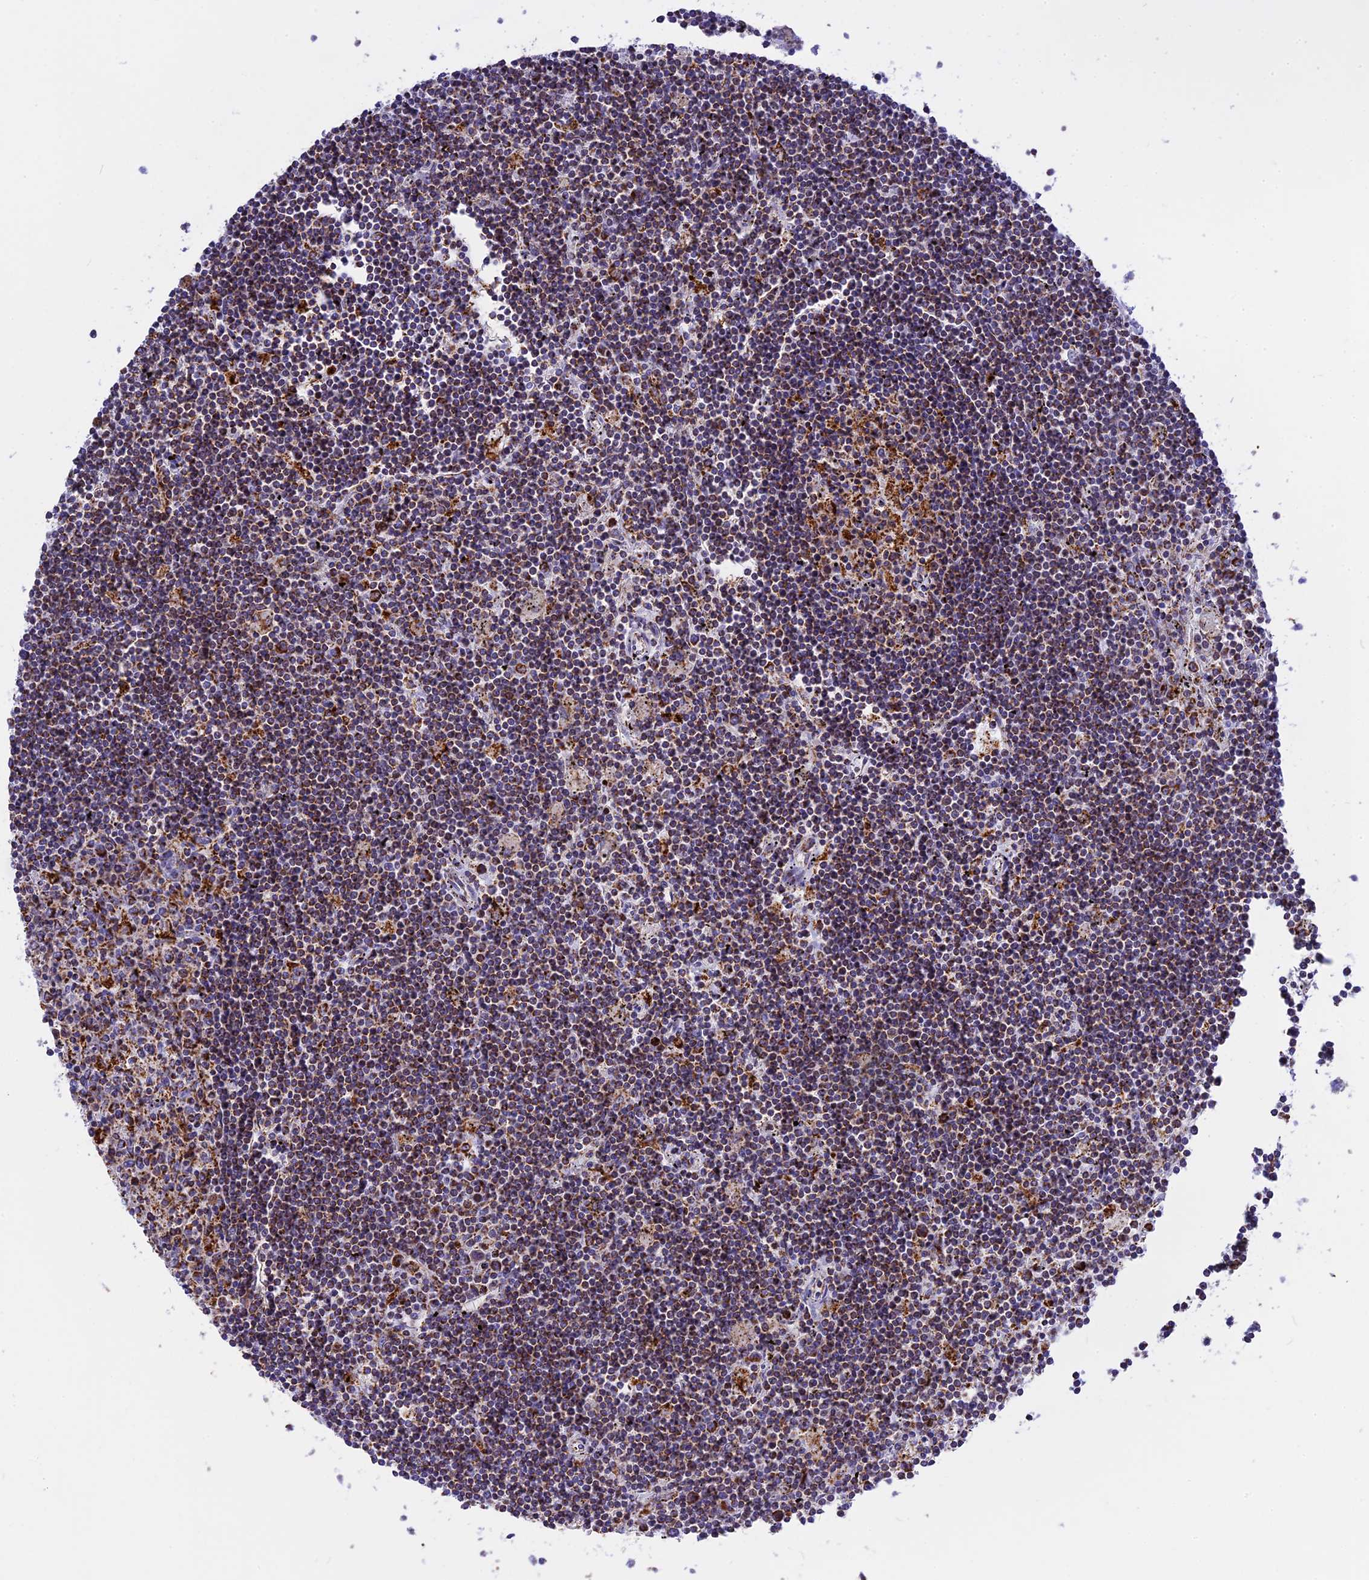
{"staining": {"intensity": "moderate", "quantity": ">75%", "location": "cytoplasmic/membranous"}, "tissue": "lymphoma", "cell_type": "Tumor cells", "image_type": "cancer", "snomed": [{"axis": "morphology", "description": "Malignant lymphoma, non-Hodgkin's type, Low grade"}, {"axis": "topography", "description": "Spleen"}], "caption": "Human lymphoma stained with a brown dye displays moderate cytoplasmic/membranous positive positivity in approximately >75% of tumor cells.", "gene": "VDAC2", "patient": {"sex": "male", "age": 76}}